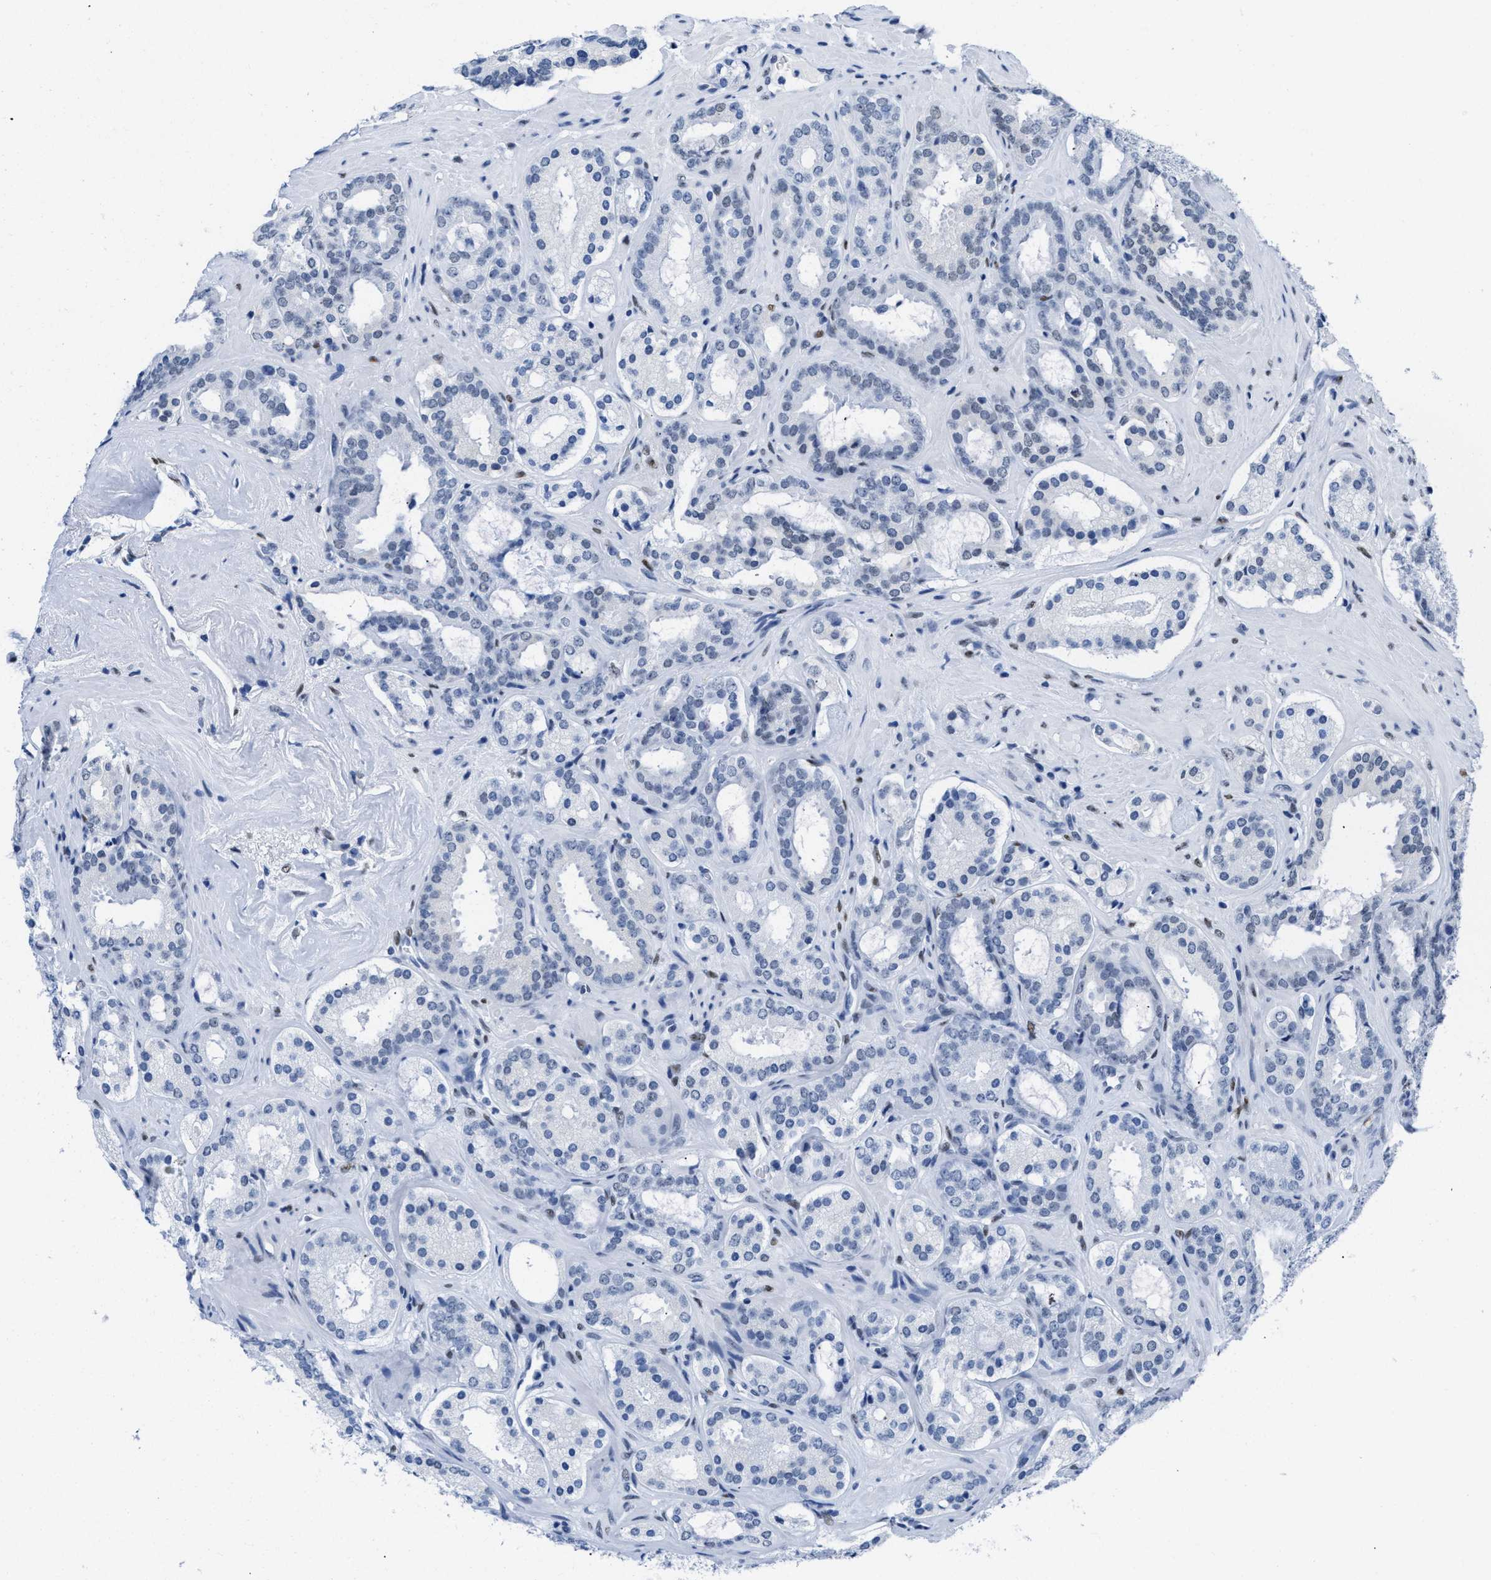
{"staining": {"intensity": "weak", "quantity": "<25%", "location": "nuclear"}, "tissue": "prostate cancer", "cell_type": "Tumor cells", "image_type": "cancer", "snomed": [{"axis": "morphology", "description": "Adenocarcinoma, Low grade"}, {"axis": "topography", "description": "Prostate"}], "caption": "Immunohistochemical staining of prostate cancer (adenocarcinoma (low-grade)) shows no significant expression in tumor cells.", "gene": "CTBP1", "patient": {"sex": "male", "age": 69}}